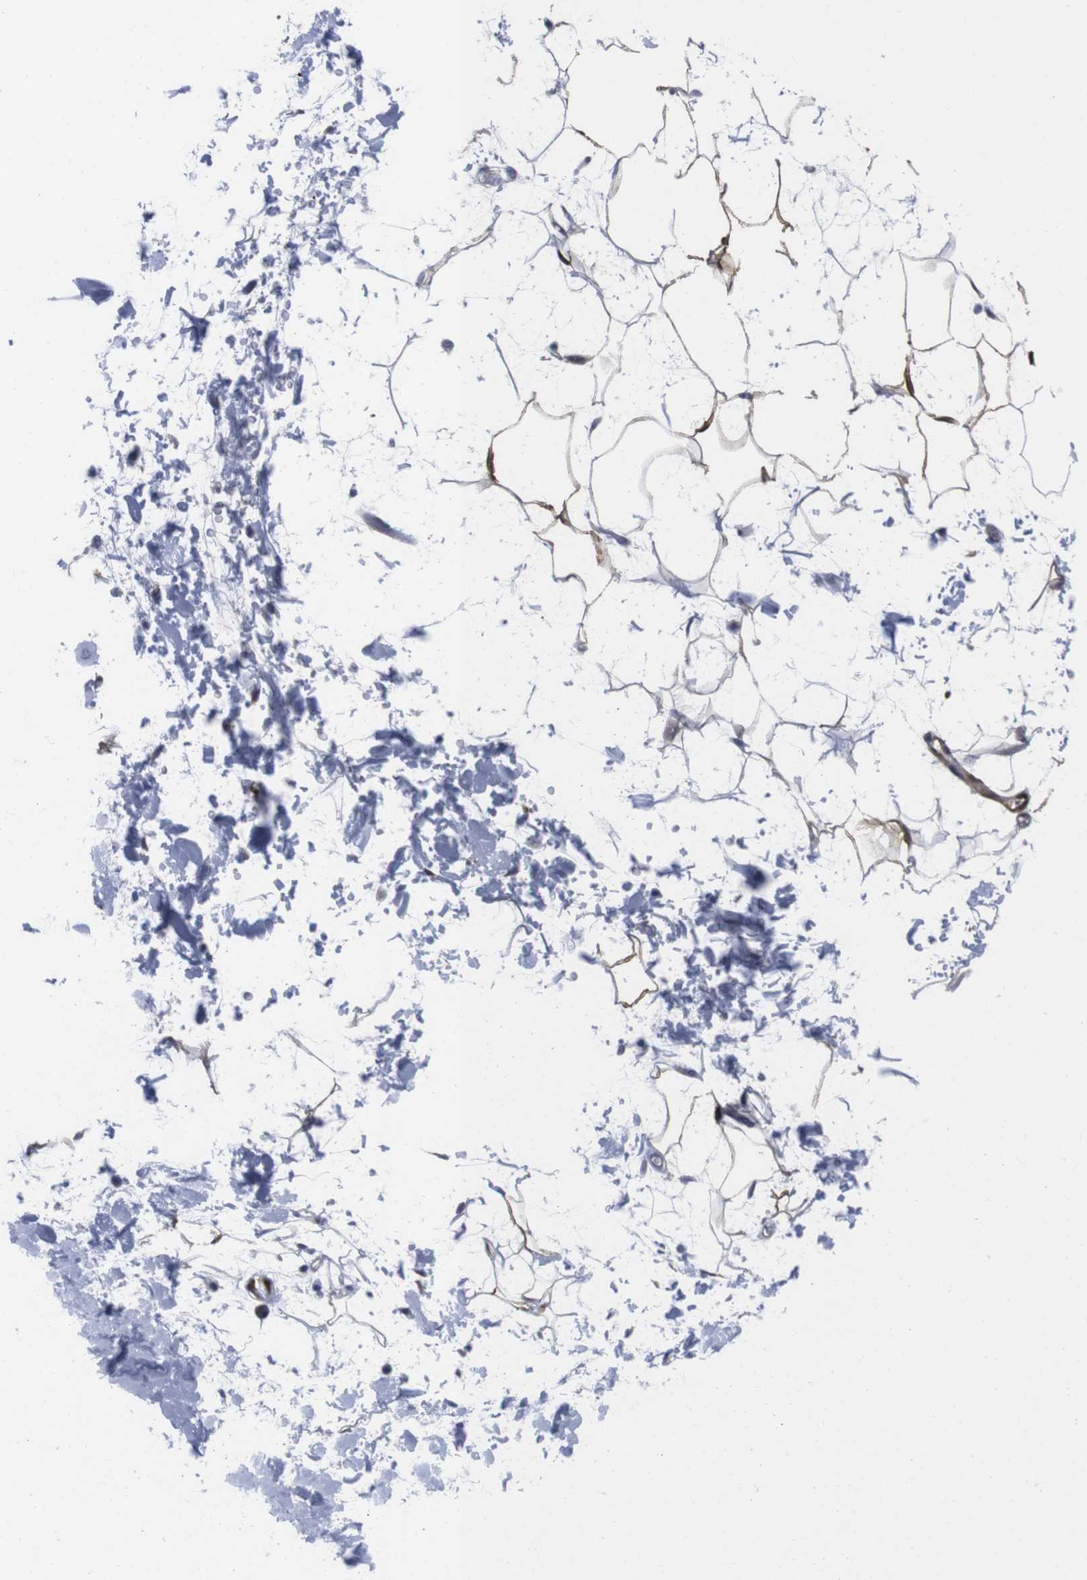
{"staining": {"intensity": "moderate", "quantity": "<25%", "location": "cytoplasmic/membranous"}, "tissue": "adipose tissue", "cell_type": "Adipocytes", "image_type": "normal", "snomed": [{"axis": "morphology", "description": "Normal tissue, NOS"}, {"axis": "topography", "description": "Soft tissue"}], "caption": "A high-resolution photomicrograph shows immunohistochemistry staining of normal adipose tissue, which reveals moderate cytoplasmic/membranous staining in about <25% of adipocytes. The protein of interest is shown in brown color, while the nuclei are stained blue.", "gene": "SNCG", "patient": {"sex": "male", "age": 72}}